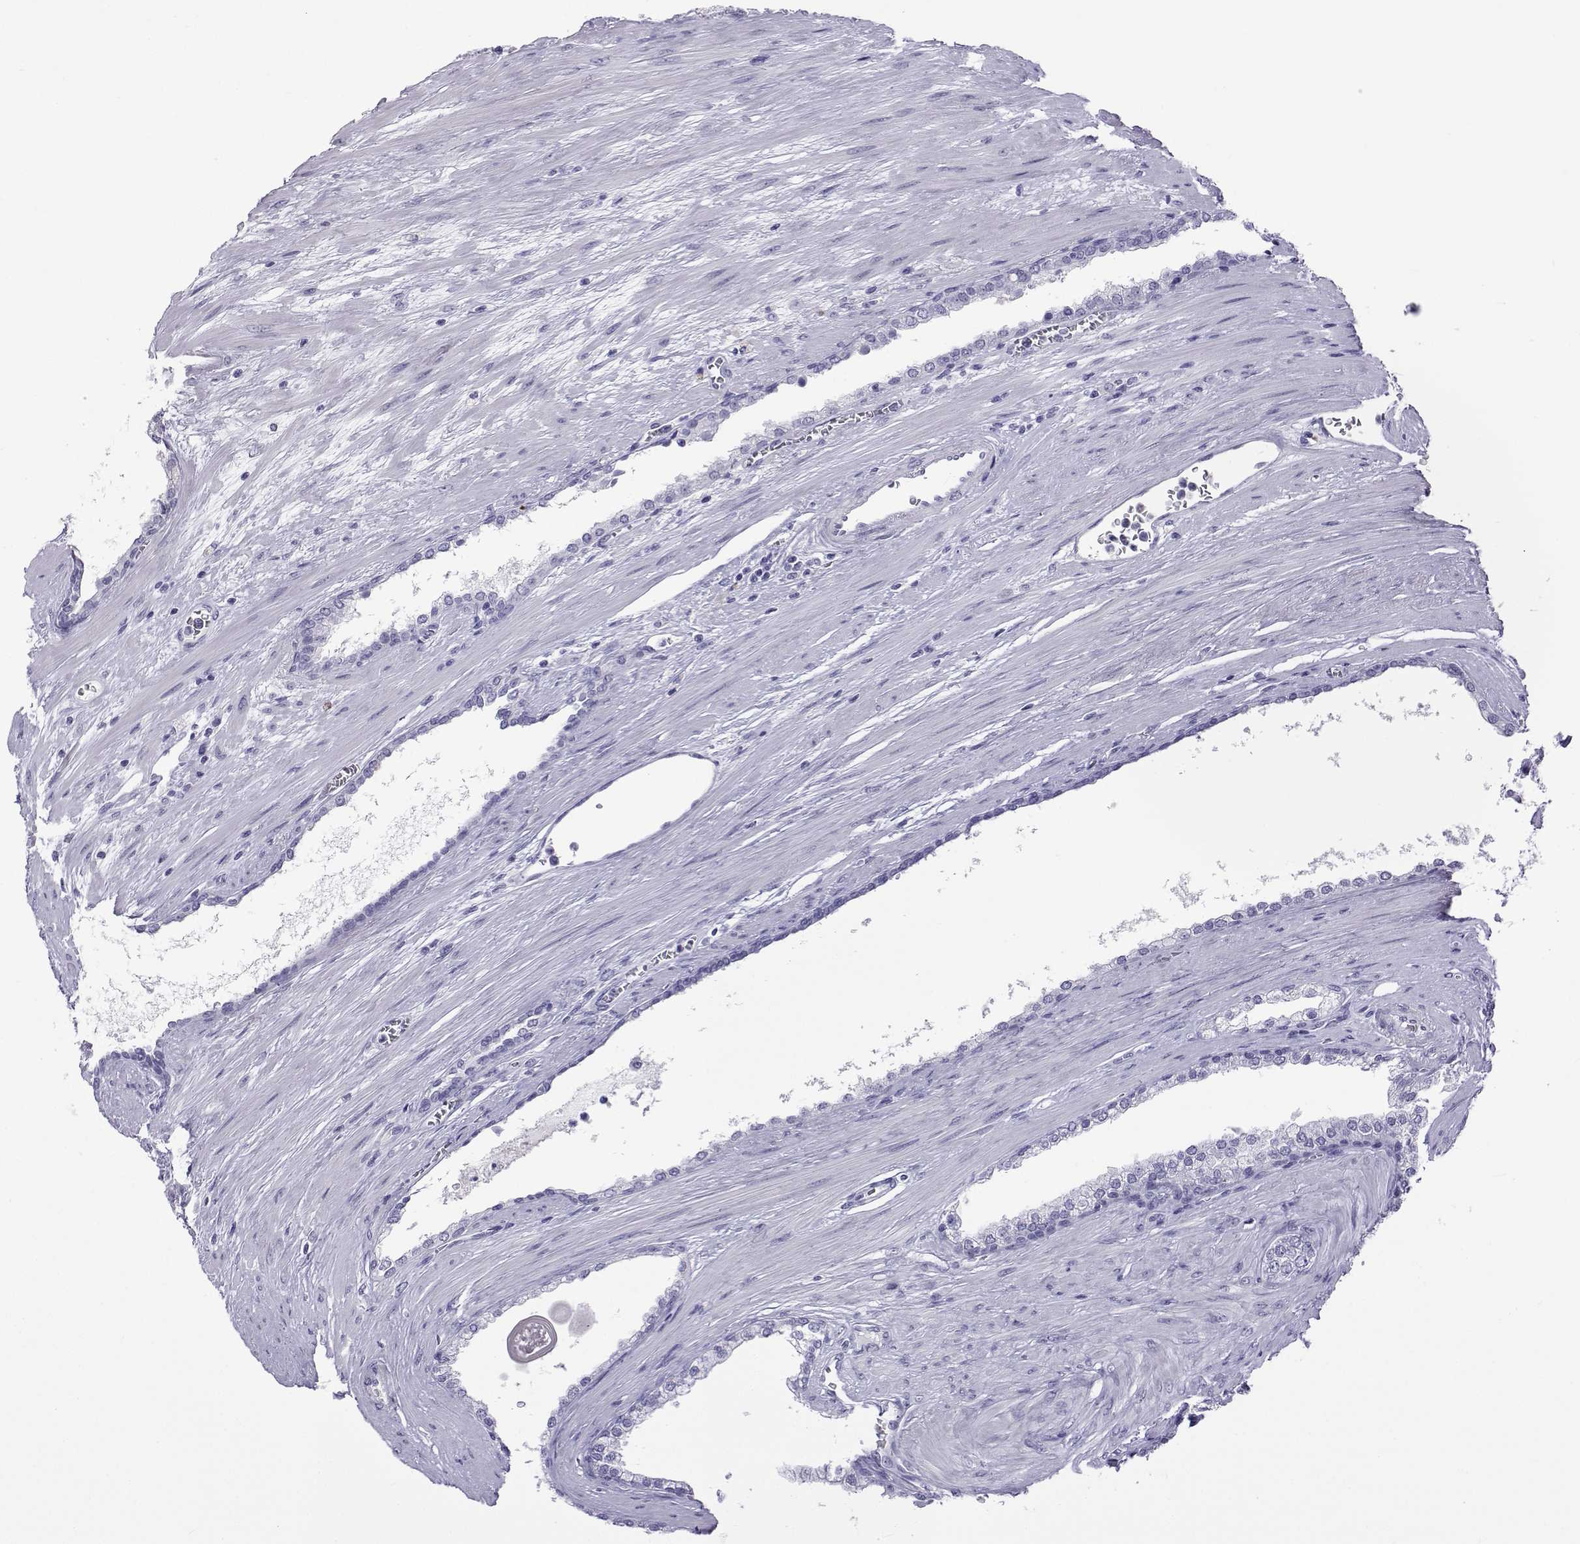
{"staining": {"intensity": "negative", "quantity": "none", "location": "none"}, "tissue": "prostate cancer", "cell_type": "Tumor cells", "image_type": "cancer", "snomed": [{"axis": "morphology", "description": "Adenocarcinoma, NOS"}, {"axis": "topography", "description": "Prostate"}], "caption": "The histopathology image demonstrates no staining of tumor cells in prostate cancer (adenocarcinoma).", "gene": "ACTL7A", "patient": {"sex": "male", "age": 67}}